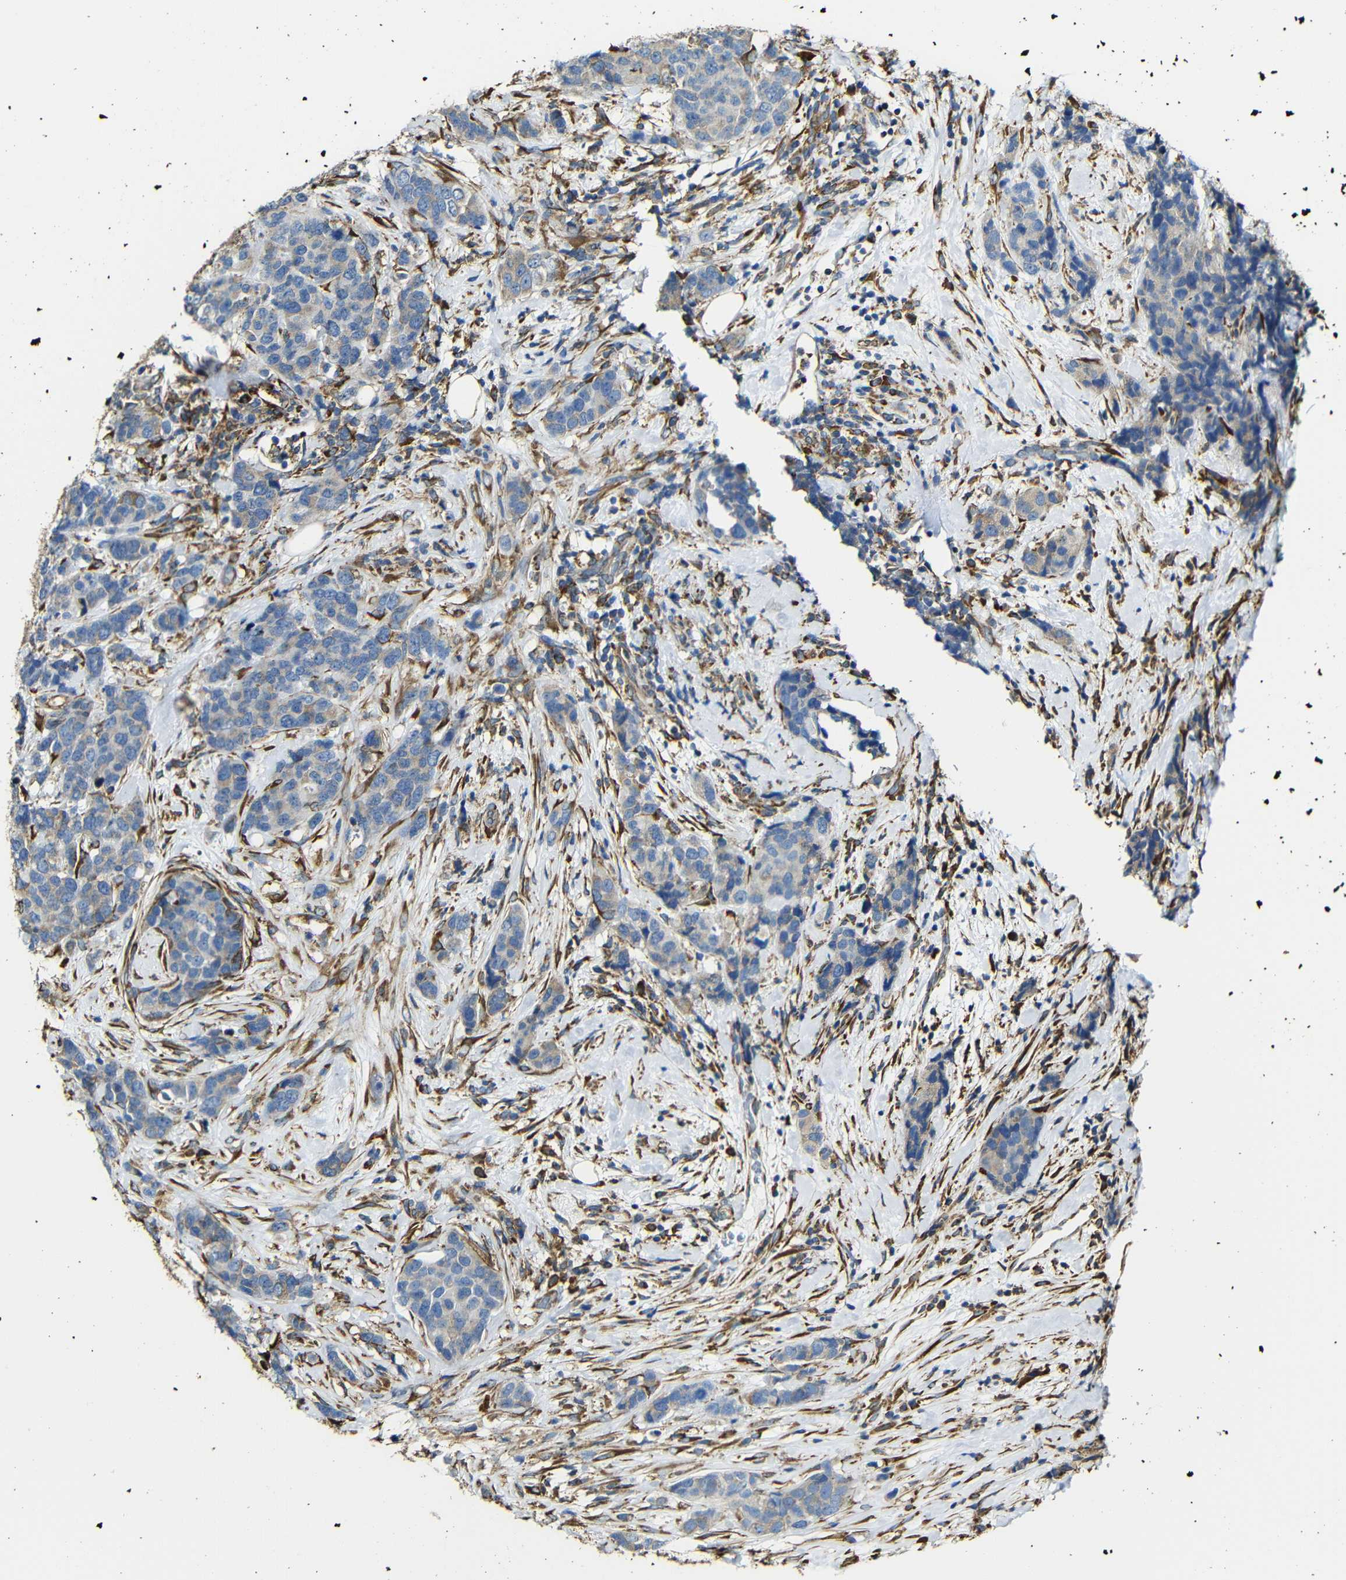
{"staining": {"intensity": "weak", "quantity": "<25%", "location": "cytoplasmic/membranous"}, "tissue": "breast cancer", "cell_type": "Tumor cells", "image_type": "cancer", "snomed": [{"axis": "morphology", "description": "Lobular carcinoma"}, {"axis": "topography", "description": "Breast"}], "caption": "Immunohistochemical staining of human breast lobular carcinoma displays no significant expression in tumor cells.", "gene": "PPIB", "patient": {"sex": "female", "age": 59}}